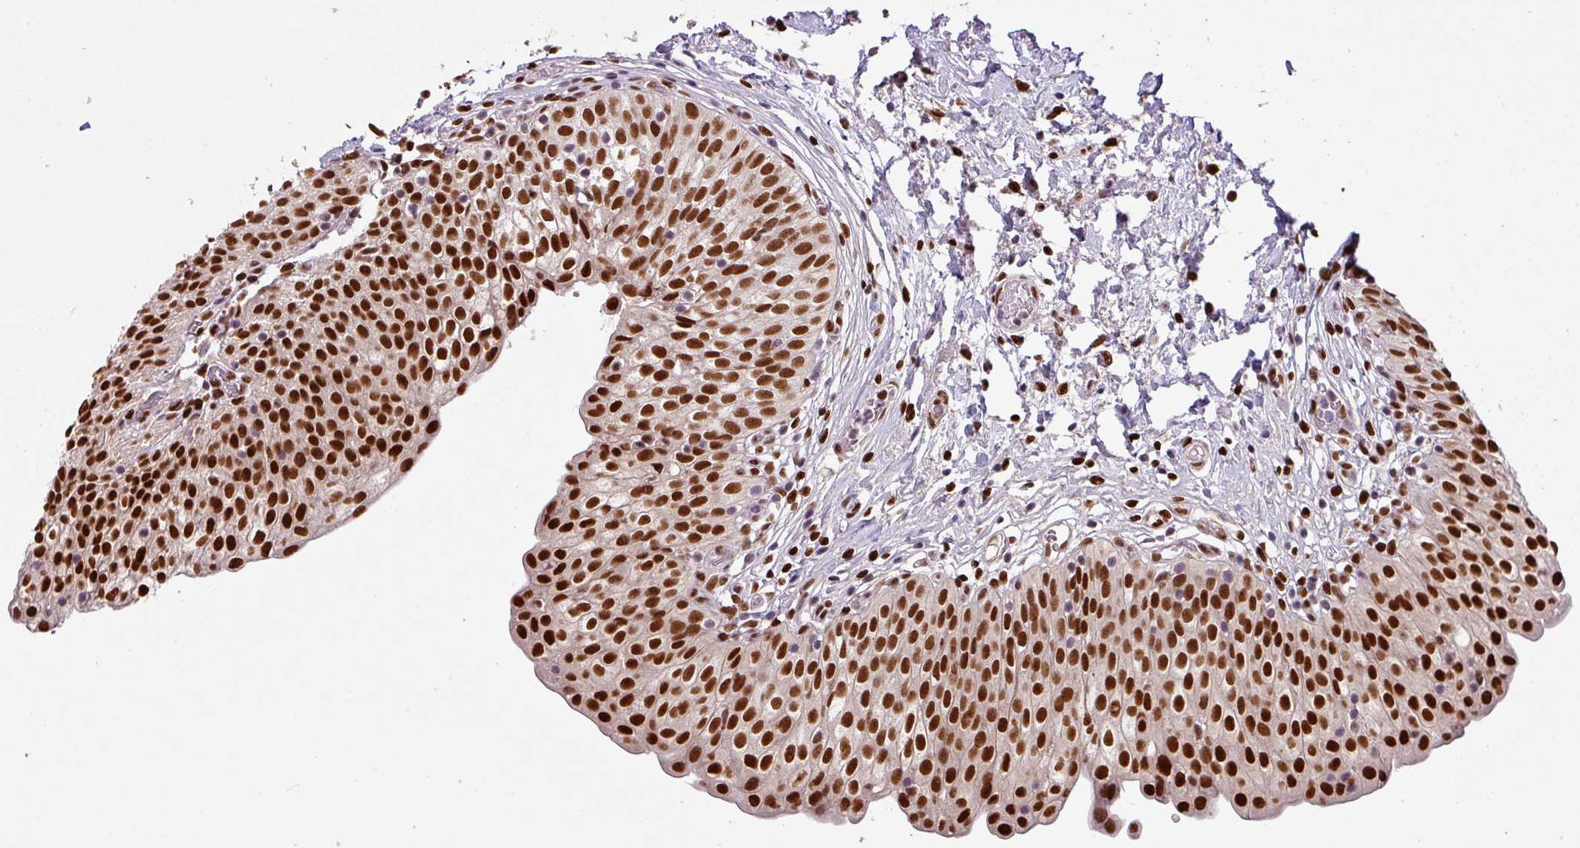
{"staining": {"intensity": "strong", "quantity": ">75%", "location": "nuclear"}, "tissue": "urinary bladder", "cell_type": "Urothelial cells", "image_type": "normal", "snomed": [{"axis": "morphology", "description": "Normal tissue, NOS"}, {"axis": "topography", "description": "Urinary bladder"}], "caption": "Unremarkable urinary bladder demonstrates strong nuclear positivity in about >75% of urothelial cells.", "gene": "IRF2BPL", "patient": {"sex": "male", "age": 55}}